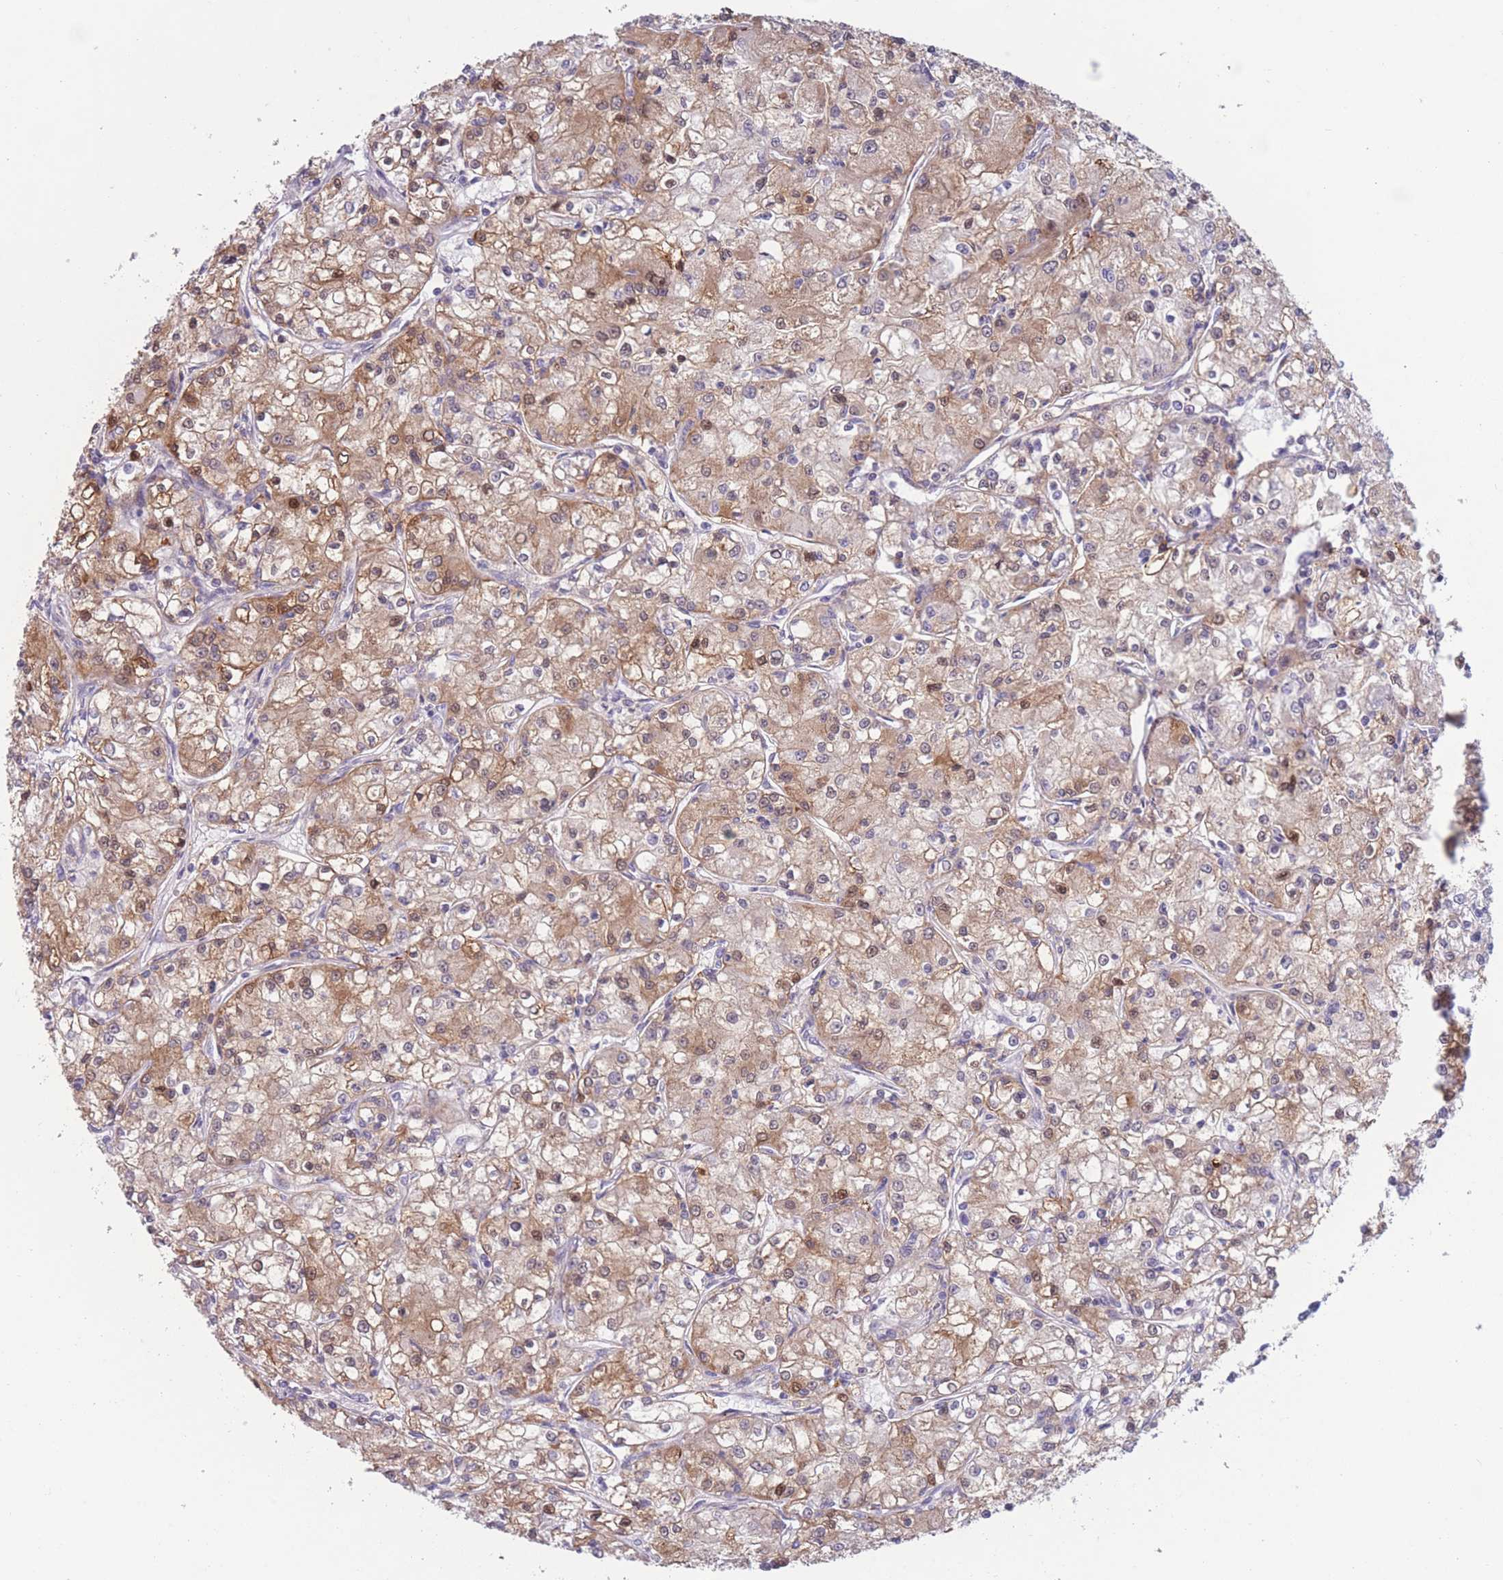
{"staining": {"intensity": "weak", "quantity": ">75%", "location": "cytoplasmic/membranous"}, "tissue": "renal cancer", "cell_type": "Tumor cells", "image_type": "cancer", "snomed": [{"axis": "morphology", "description": "Adenocarcinoma, NOS"}, {"axis": "topography", "description": "Kidney"}], "caption": "A high-resolution image shows immunohistochemistry (IHC) staining of renal adenocarcinoma, which displays weak cytoplasmic/membranous expression in approximately >75% of tumor cells. (IHC, brightfield microscopy, high magnification).", "gene": "PDE4A", "patient": {"sex": "female", "age": 59}}